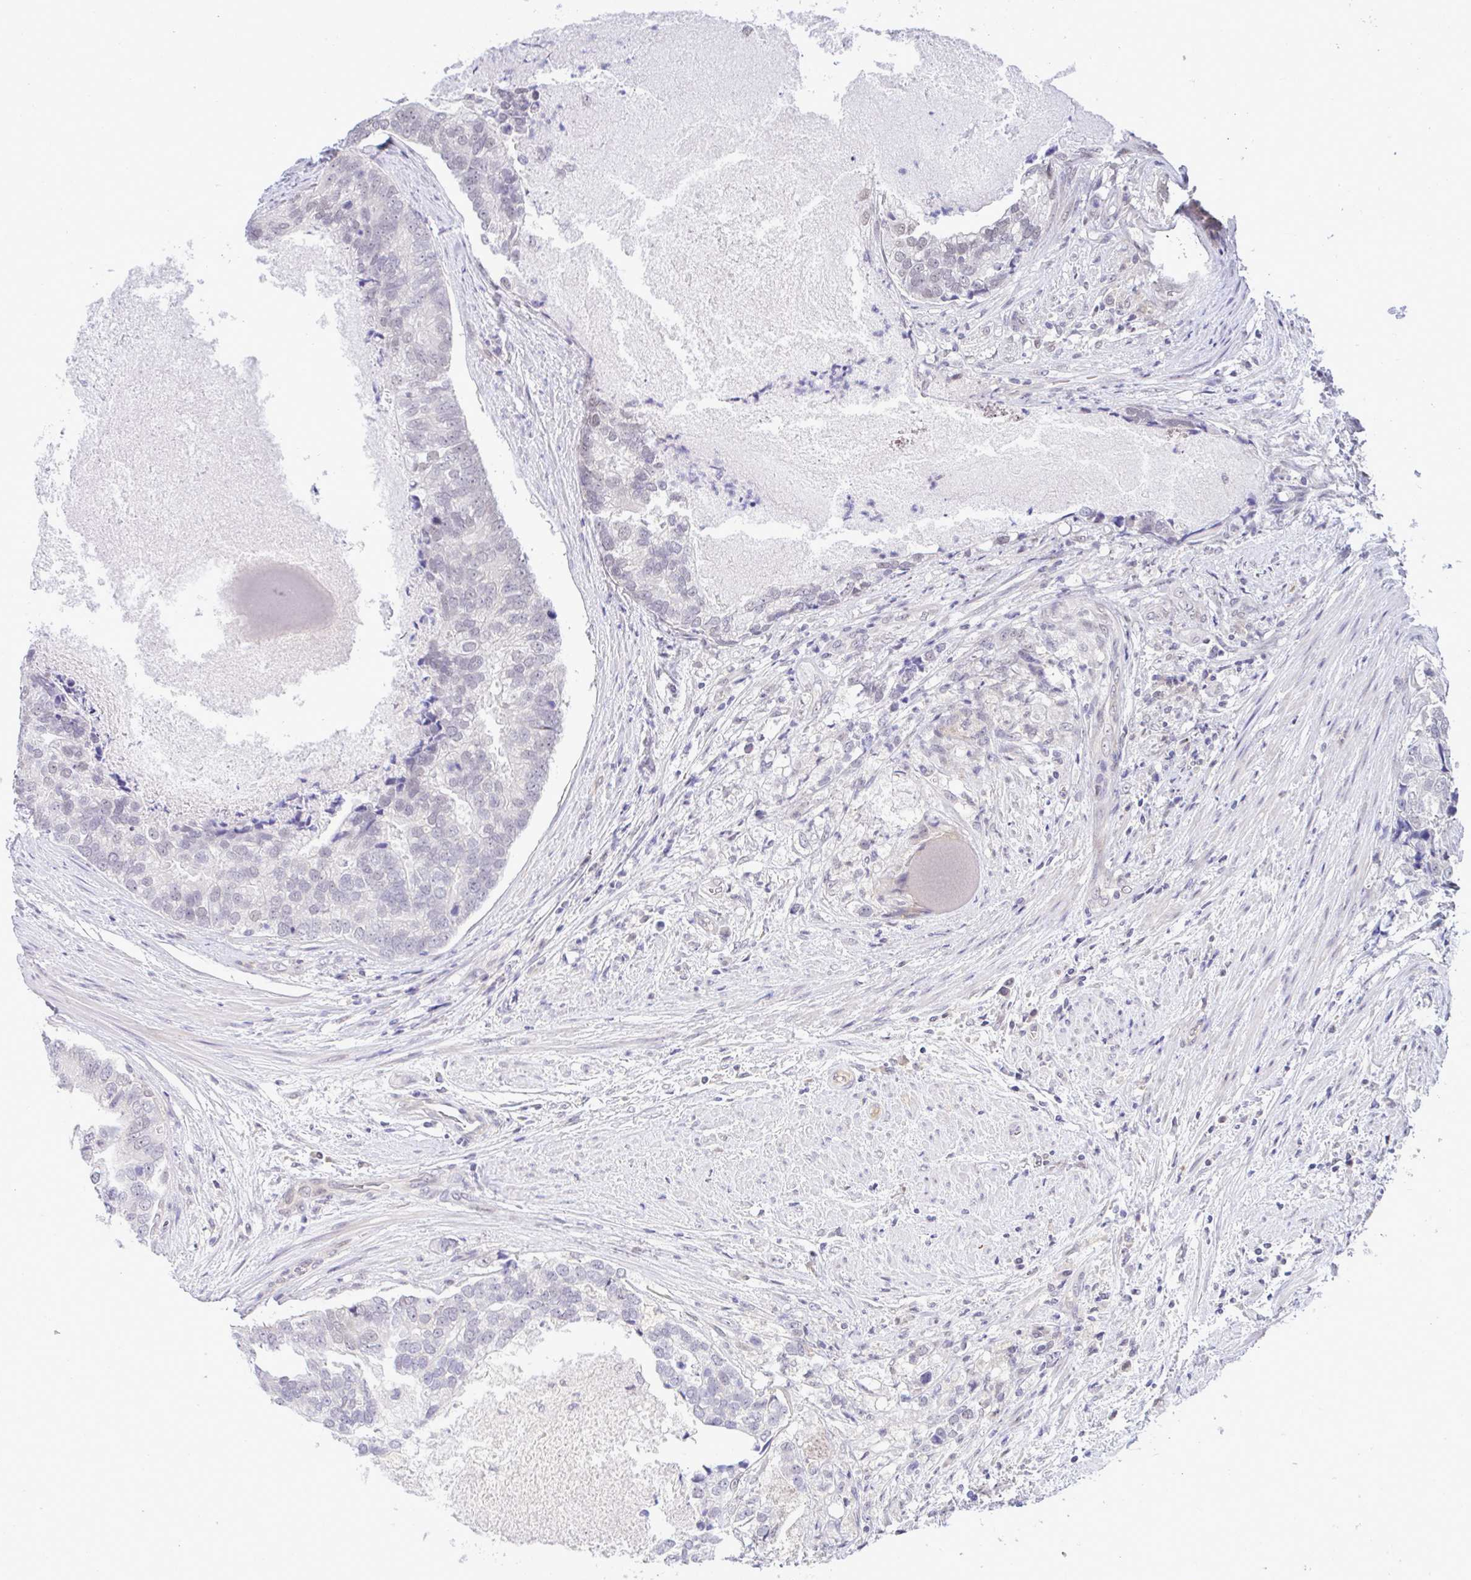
{"staining": {"intensity": "negative", "quantity": "none", "location": "none"}, "tissue": "prostate cancer", "cell_type": "Tumor cells", "image_type": "cancer", "snomed": [{"axis": "morphology", "description": "Adenocarcinoma, High grade"}, {"axis": "topography", "description": "Prostate"}], "caption": "Human prostate high-grade adenocarcinoma stained for a protein using IHC displays no staining in tumor cells.", "gene": "C9orf64", "patient": {"sex": "male", "age": 68}}